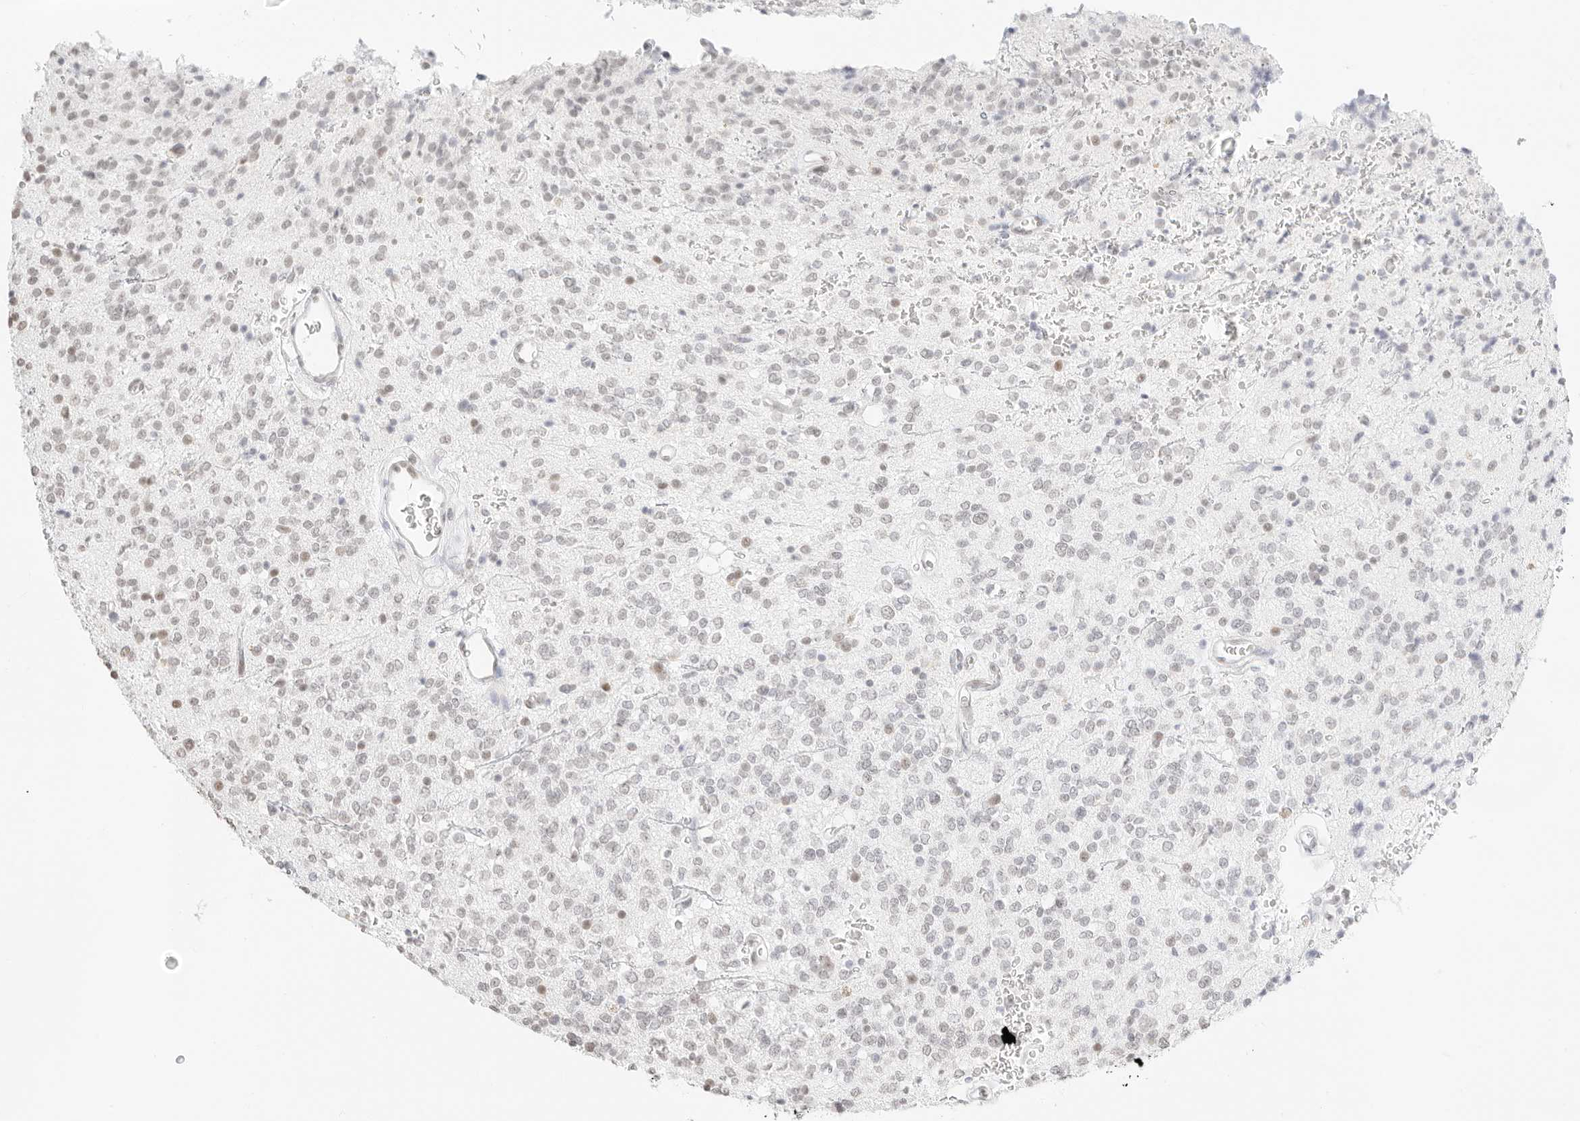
{"staining": {"intensity": "weak", "quantity": "<25%", "location": "nuclear"}, "tissue": "glioma", "cell_type": "Tumor cells", "image_type": "cancer", "snomed": [{"axis": "morphology", "description": "Glioma, malignant, High grade"}, {"axis": "topography", "description": "Brain"}], "caption": "The photomicrograph reveals no significant expression in tumor cells of malignant glioma (high-grade). The staining was performed using DAB to visualize the protein expression in brown, while the nuclei were stained in blue with hematoxylin (Magnification: 20x).", "gene": "FBLN5", "patient": {"sex": "male", "age": 34}}